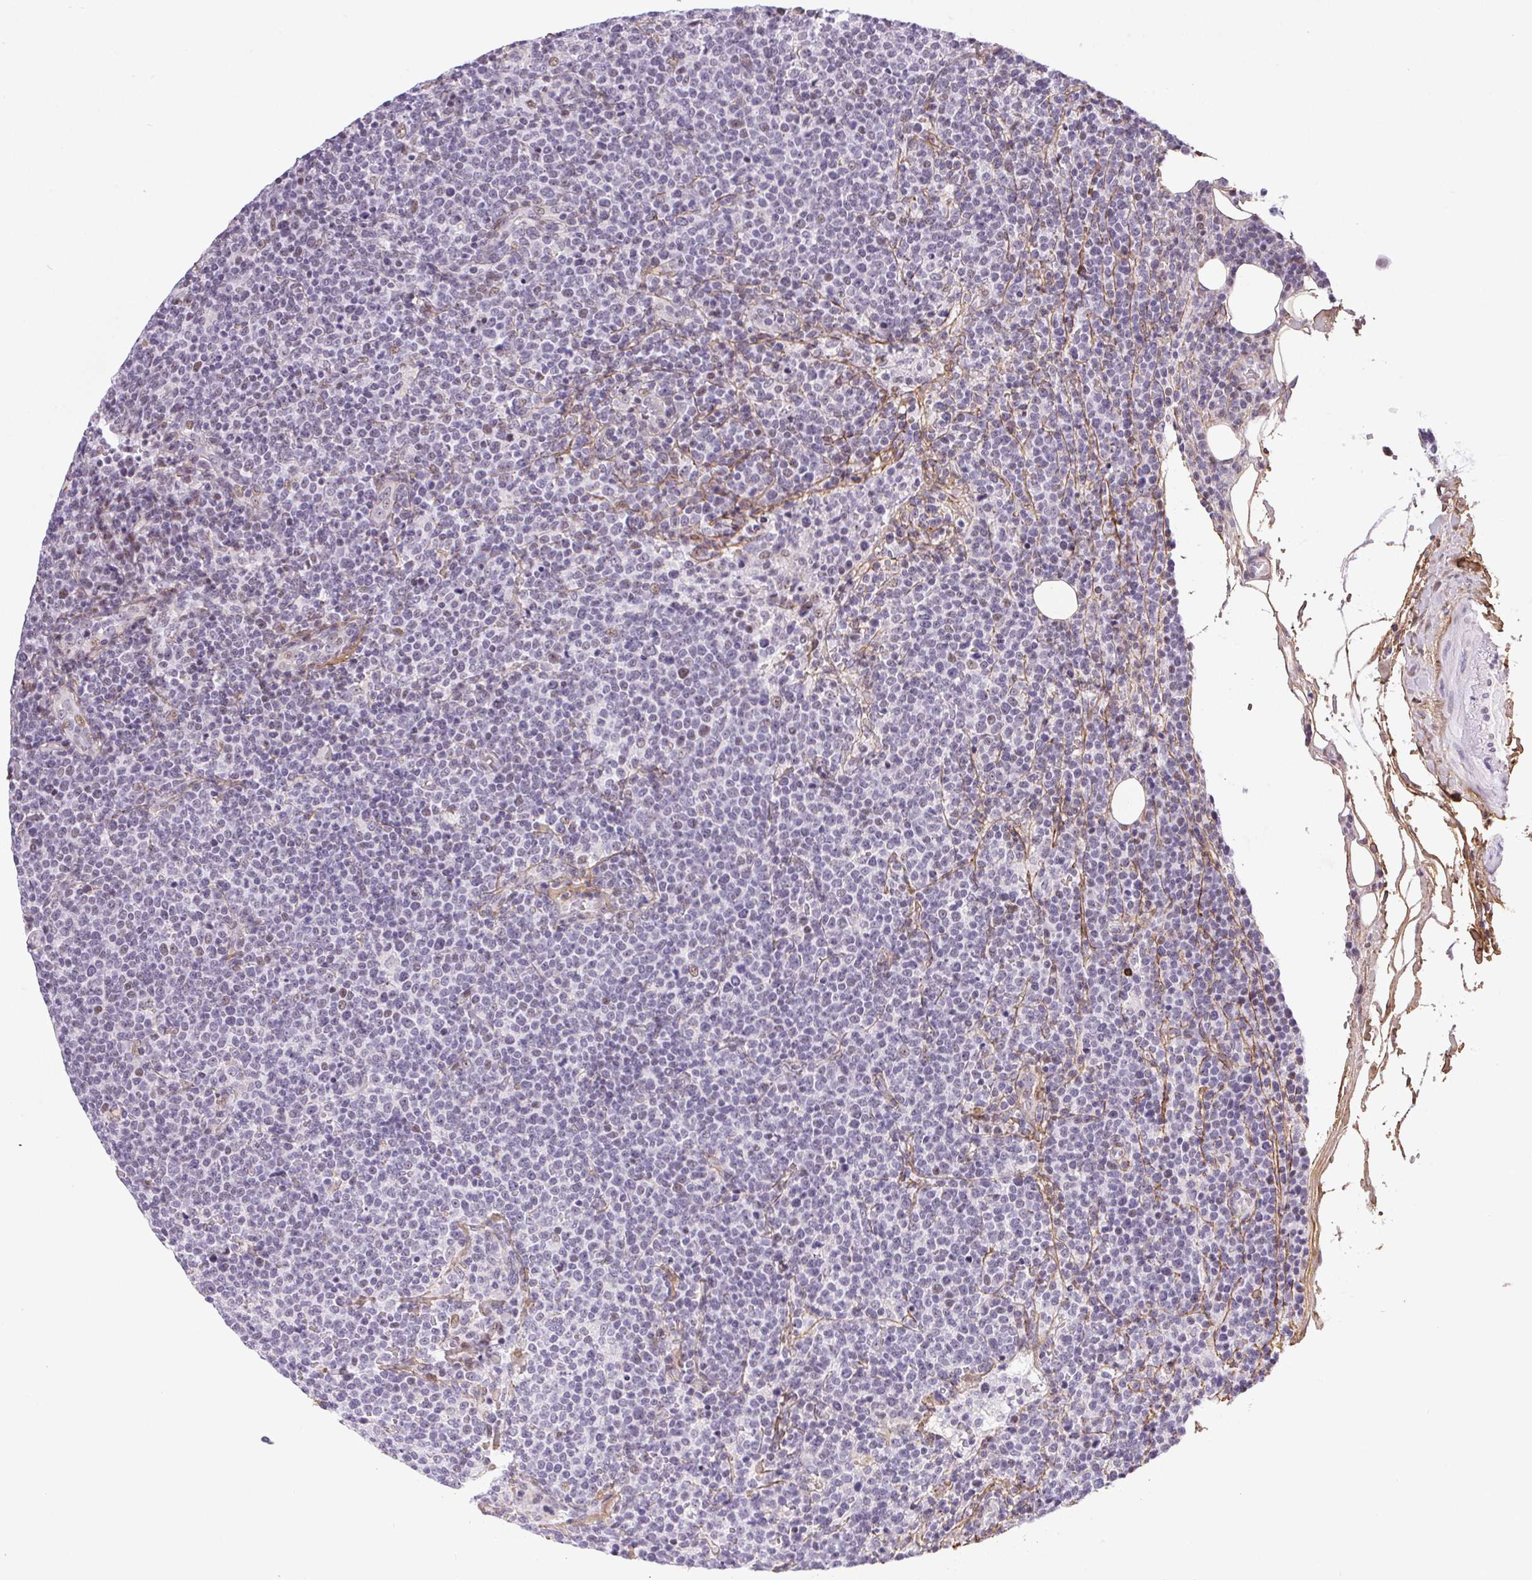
{"staining": {"intensity": "negative", "quantity": "none", "location": "none"}, "tissue": "lymphoma", "cell_type": "Tumor cells", "image_type": "cancer", "snomed": [{"axis": "morphology", "description": "Malignant lymphoma, non-Hodgkin's type, High grade"}, {"axis": "topography", "description": "Lymph node"}], "caption": "Immunohistochemistry micrograph of neoplastic tissue: lymphoma stained with DAB displays no significant protein positivity in tumor cells.", "gene": "PDZD2", "patient": {"sex": "male", "age": 61}}